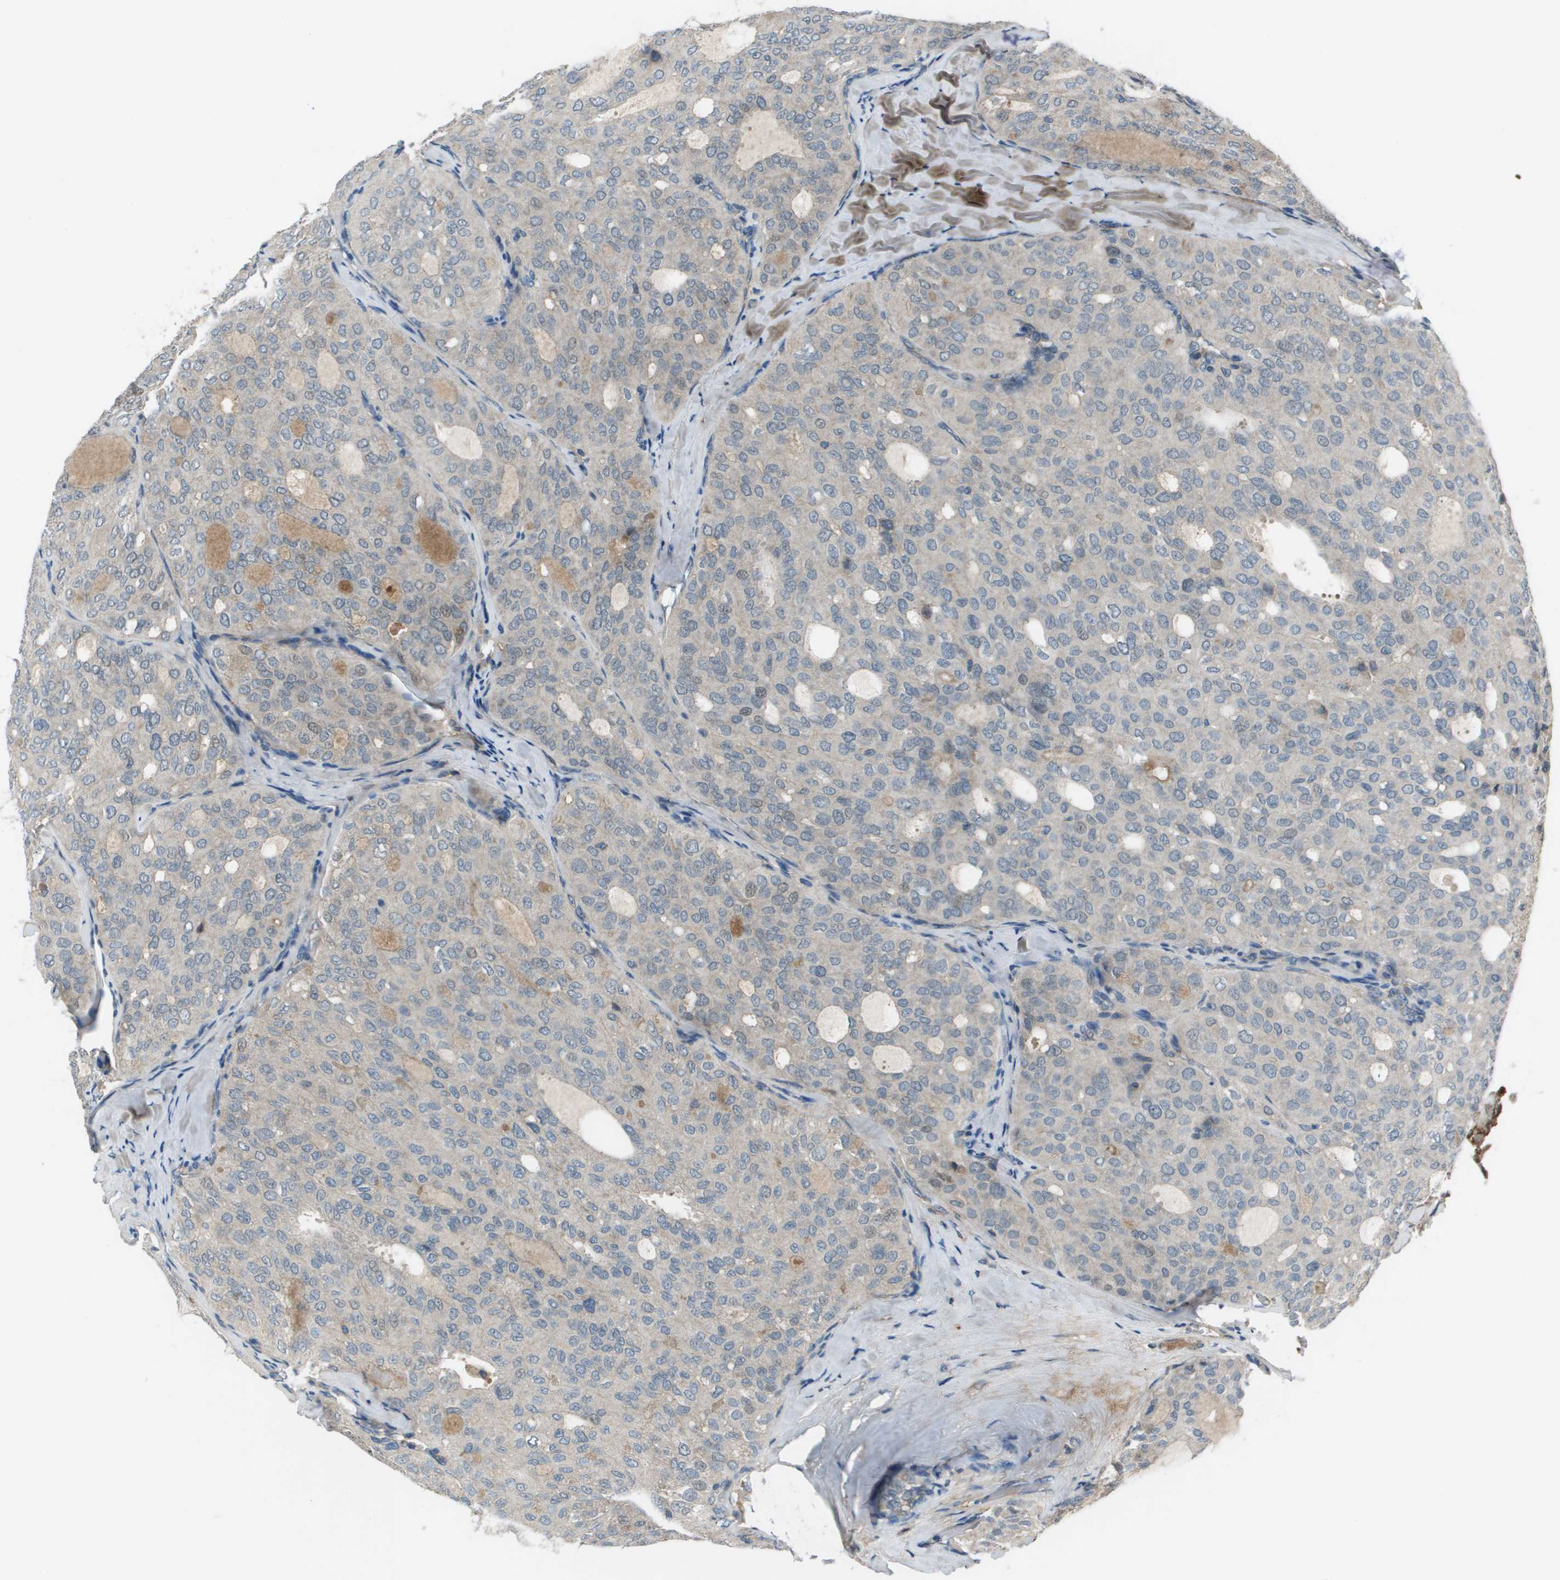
{"staining": {"intensity": "negative", "quantity": "none", "location": "none"}, "tissue": "thyroid cancer", "cell_type": "Tumor cells", "image_type": "cancer", "snomed": [{"axis": "morphology", "description": "Follicular adenoma carcinoma, NOS"}, {"axis": "topography", "description": "Thyroid gland"}], "caption": "Immunohistochemistry (IHC) of thyroid cancer shows no positivity in tumor cells.", "gene": "PCOLCE", "patient": {"sex": "male", "age": 75}}